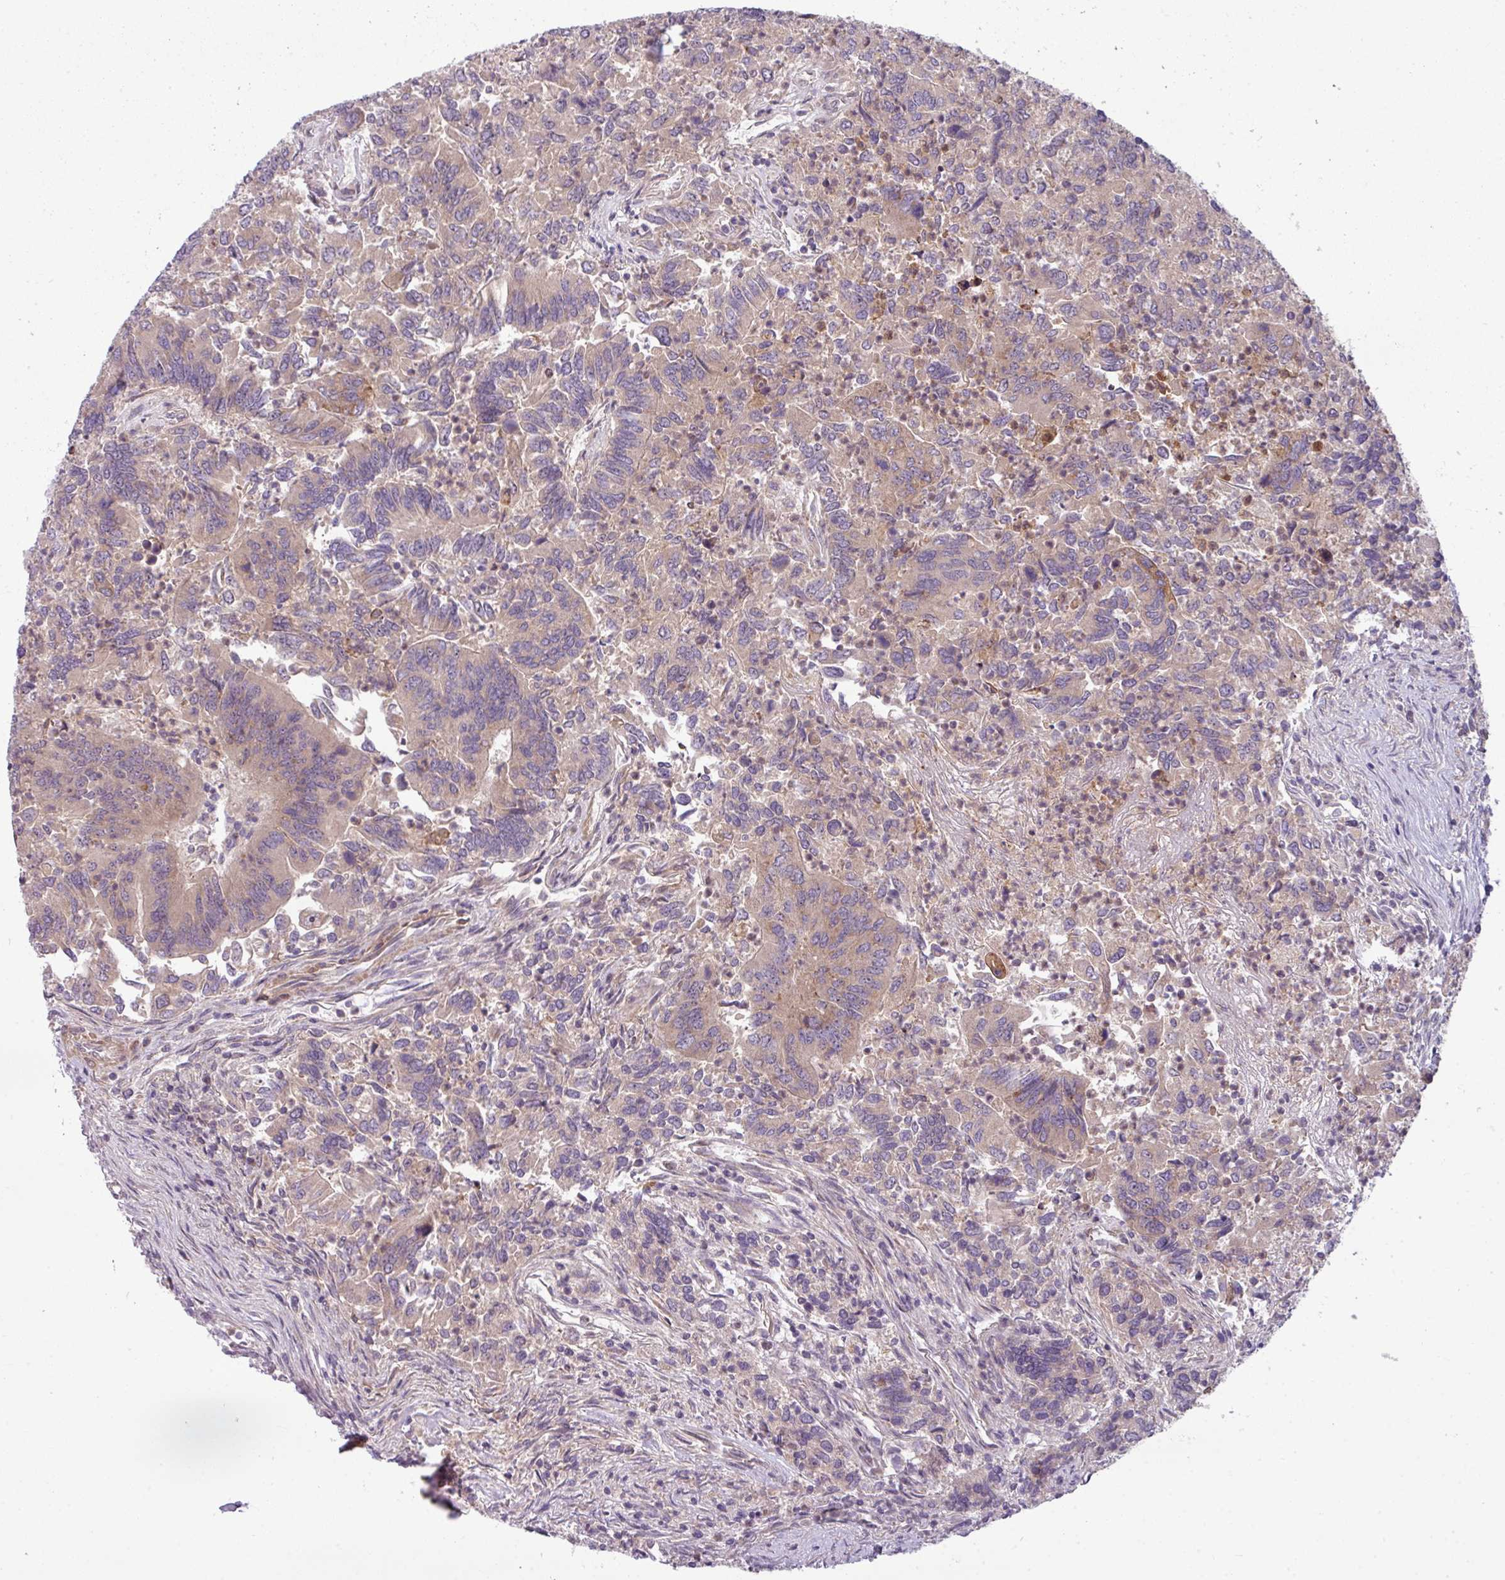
{"staining": {"intensity": "weak", "quantity": "<25%", "location": "cytoplasmic/membranous"}, "tissue": "colorectal cancer", "cell_type": "Tumor cells", "image_type": "cancer", "snomed": [{"axis": "morphology", "description": "Adenocarcinoma, NOS"}, {"axis": "topography", "description": "Colon"}], "caption": "The histopathology image reveals no significant positivity in tumor cells of adenocarcinoma (colorectal). (DAB IHC with hematoxylin counter stain).", "gene": "ZNF35", "patient": {"sex": "female", "age": 67}}